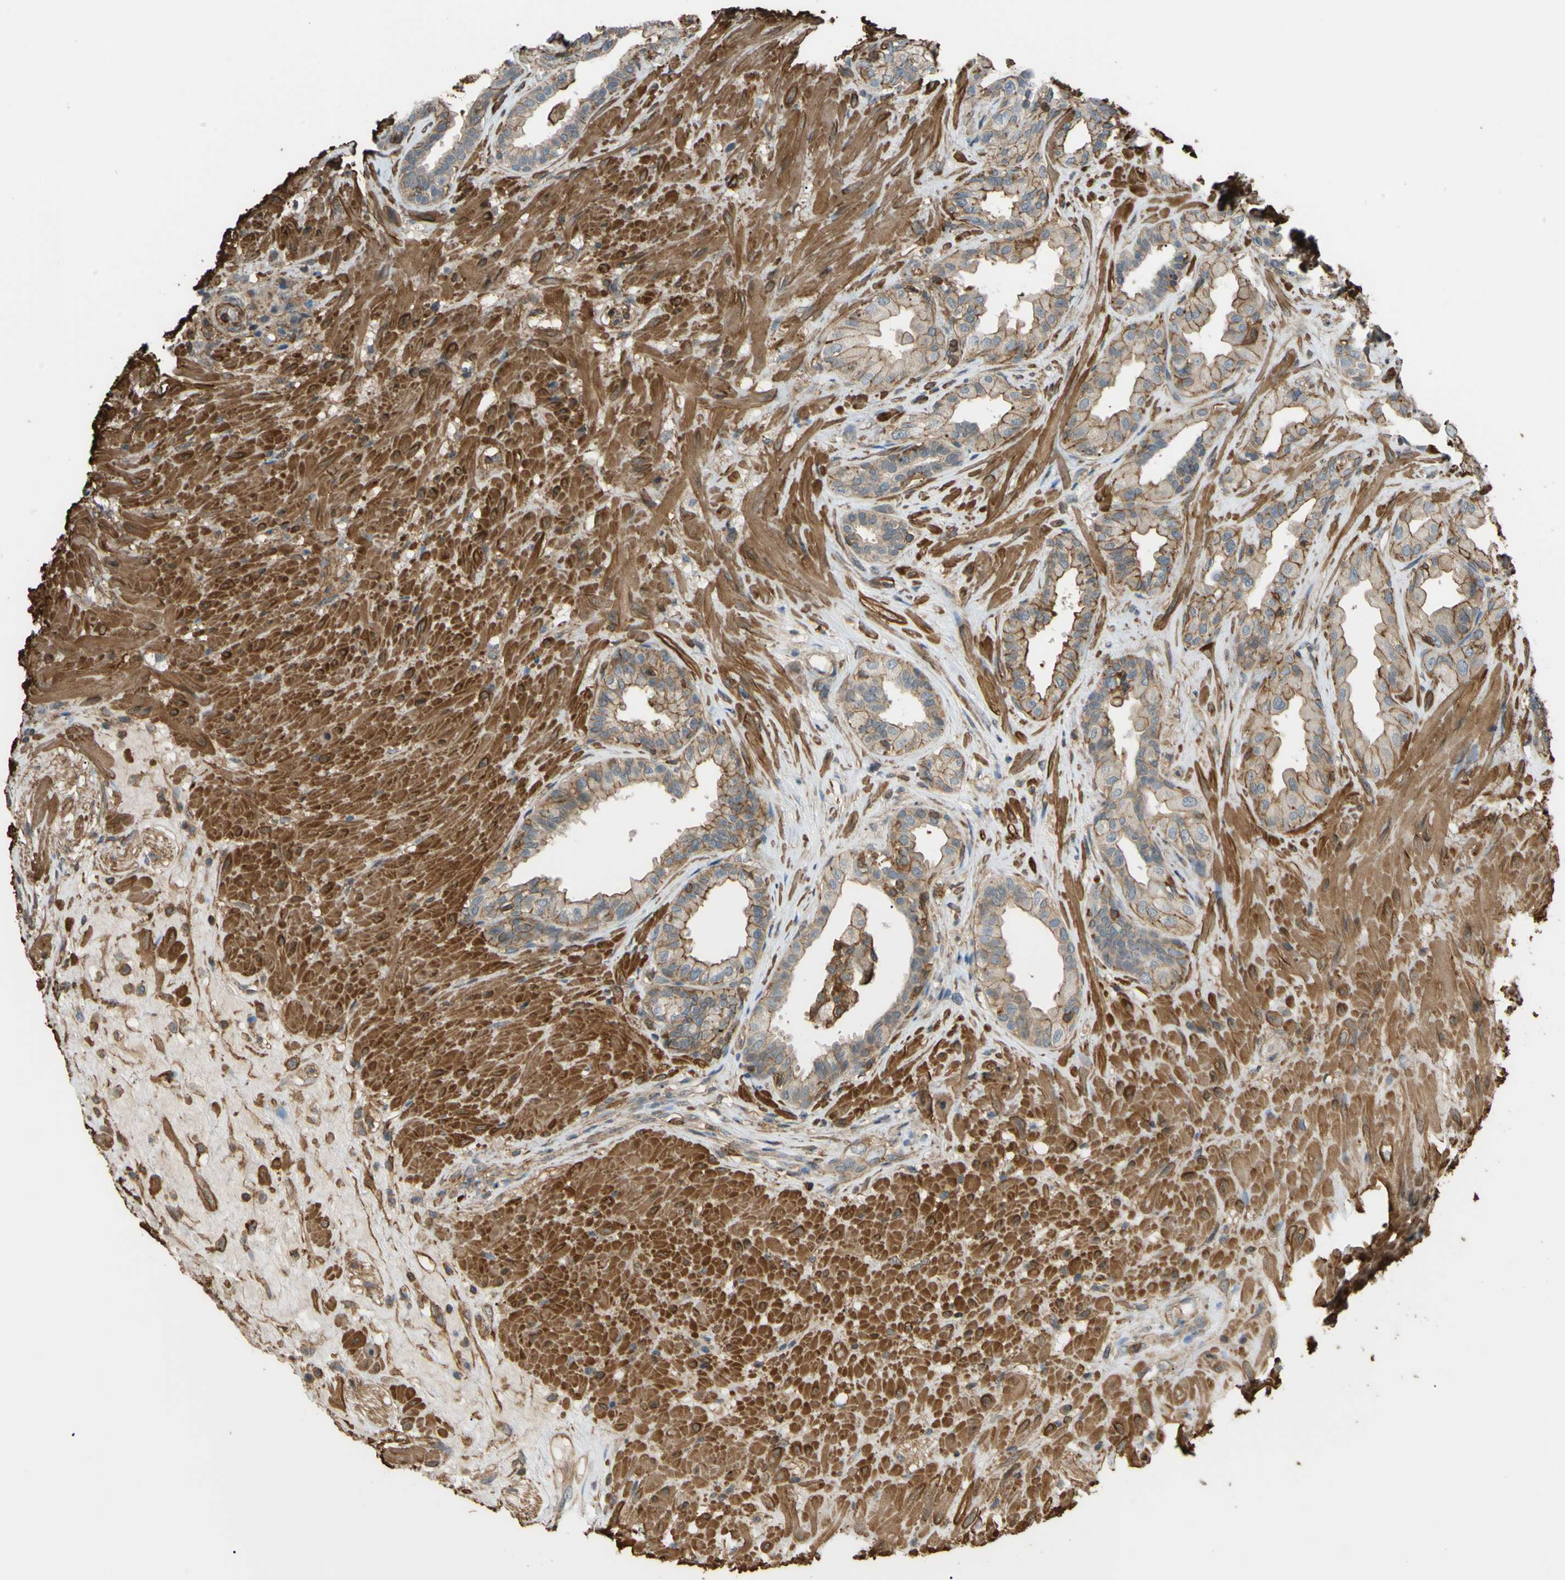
{"staining": {"intensity": "moderate", "quantity": ">75%", "location": "cytoplasmic/membranous"}, "tissue": "seminal vesicle", "cell_type": "Glandular cells", "image_type": "normal", "snomed": [{"axis": "morphology", "description": "Normal tissue, NOS"}, {"axis": "topography", "description": "Seminal veicle"}], "caption": "A micrograph showing moderate cytoplasmic/membranous positivity in approximately >75% of glandular cells in normal seminal vesicle, as visualized by brown immunohistochemical staining.", "gene": "ADD3", "patient": {"sex": "male", "age": 61}}